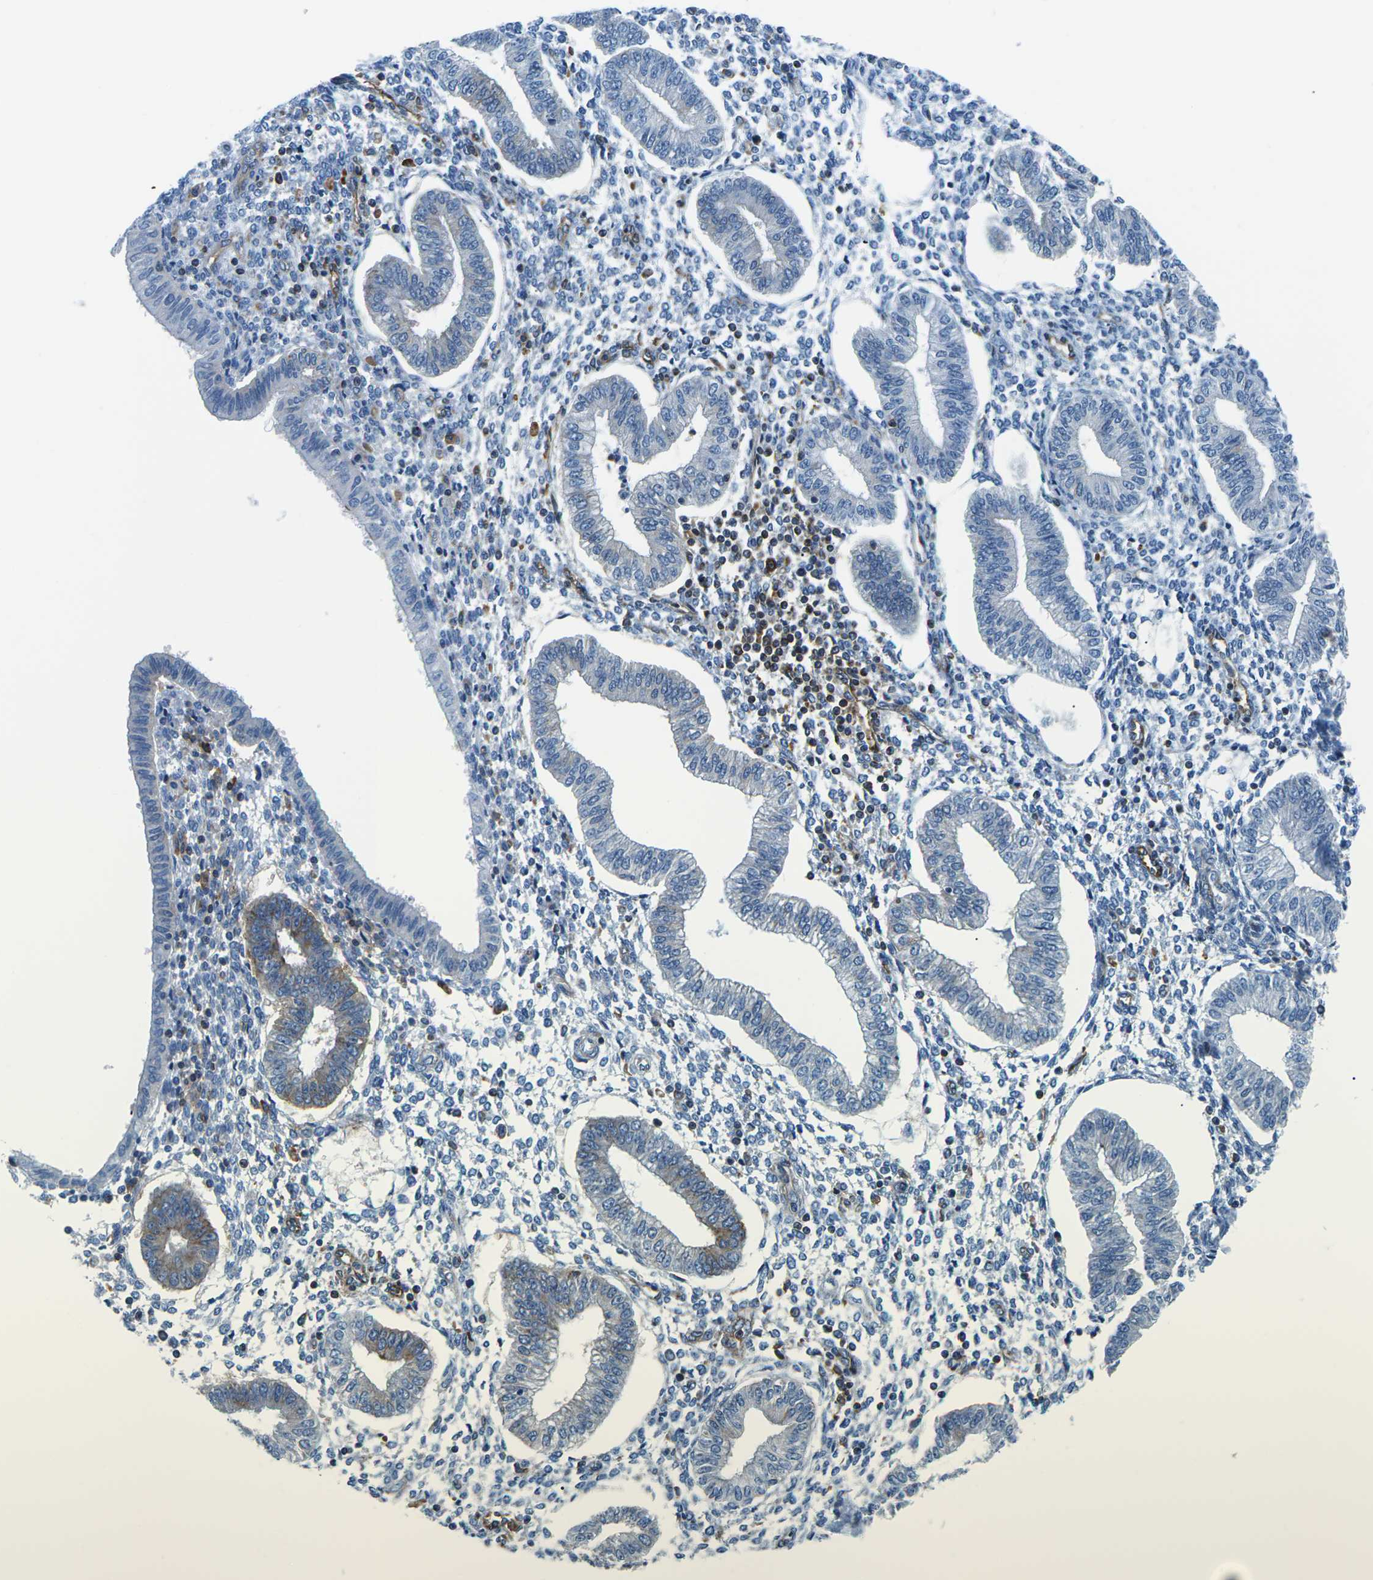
{"staining": {"intensity": "negative", "quantity": "none", "location": "none"}, "tissue": "endometrium", "cell_type": "Cells in endometrial stroma", "image_type": "normal", "snomed": [{"axis": "morphology", "description": "Normal tissue, NOS"}, {"axis": "topography", "description": "Endometrium"}], "caption": "High magnification brightfield microscopy of unremarkable endometrium stained with DAB (brown) and counterstained with hematoxylin (blue): cells in endometrial stroma show no significant expression. (Brightfield microscopy of DAB immunohistochemistry at high magnification).", "gene": "SOCS4", "patient": {"sex": "female", "age": 50}}